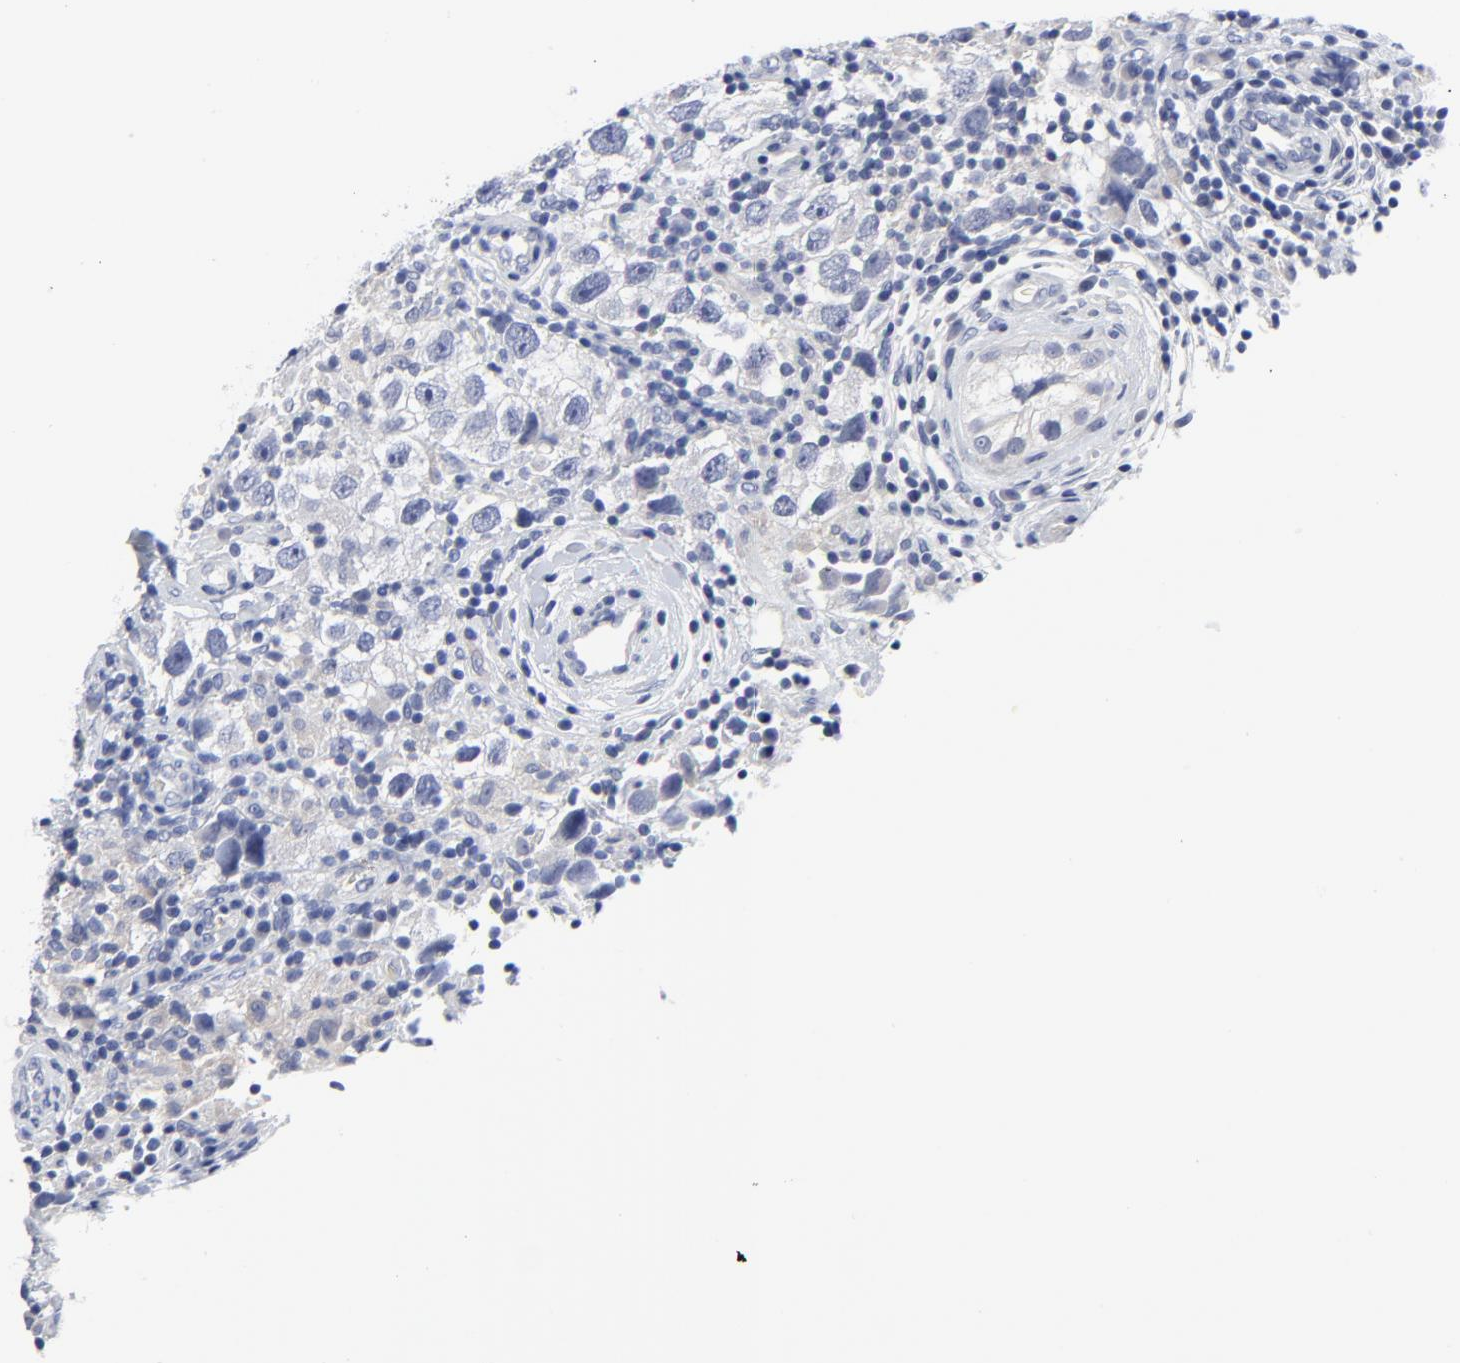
{"staining": {"intensity": "negative", "quantity": "none", "location": "none"}, "tissue": "testis cancer", "cell_type": "Tumor cells", "image_type": "cancer", "snomed": [{"axis": "morphology", "description": "Carcinoma, Embryonal, NOS"}, {"axis": "topography", "description": "Testis"}], "caption": "Immunohistochemistry (IHC) histopathology image of neoplastic tissue: human testis cancer (embryonal carcinoma) stained with DAB (3,3'-diaminobenzidine) displays no significant protein positivity in tumor cells.", "gene": "CLEC4G", "patient": {"sex": "male", "age": 21}}